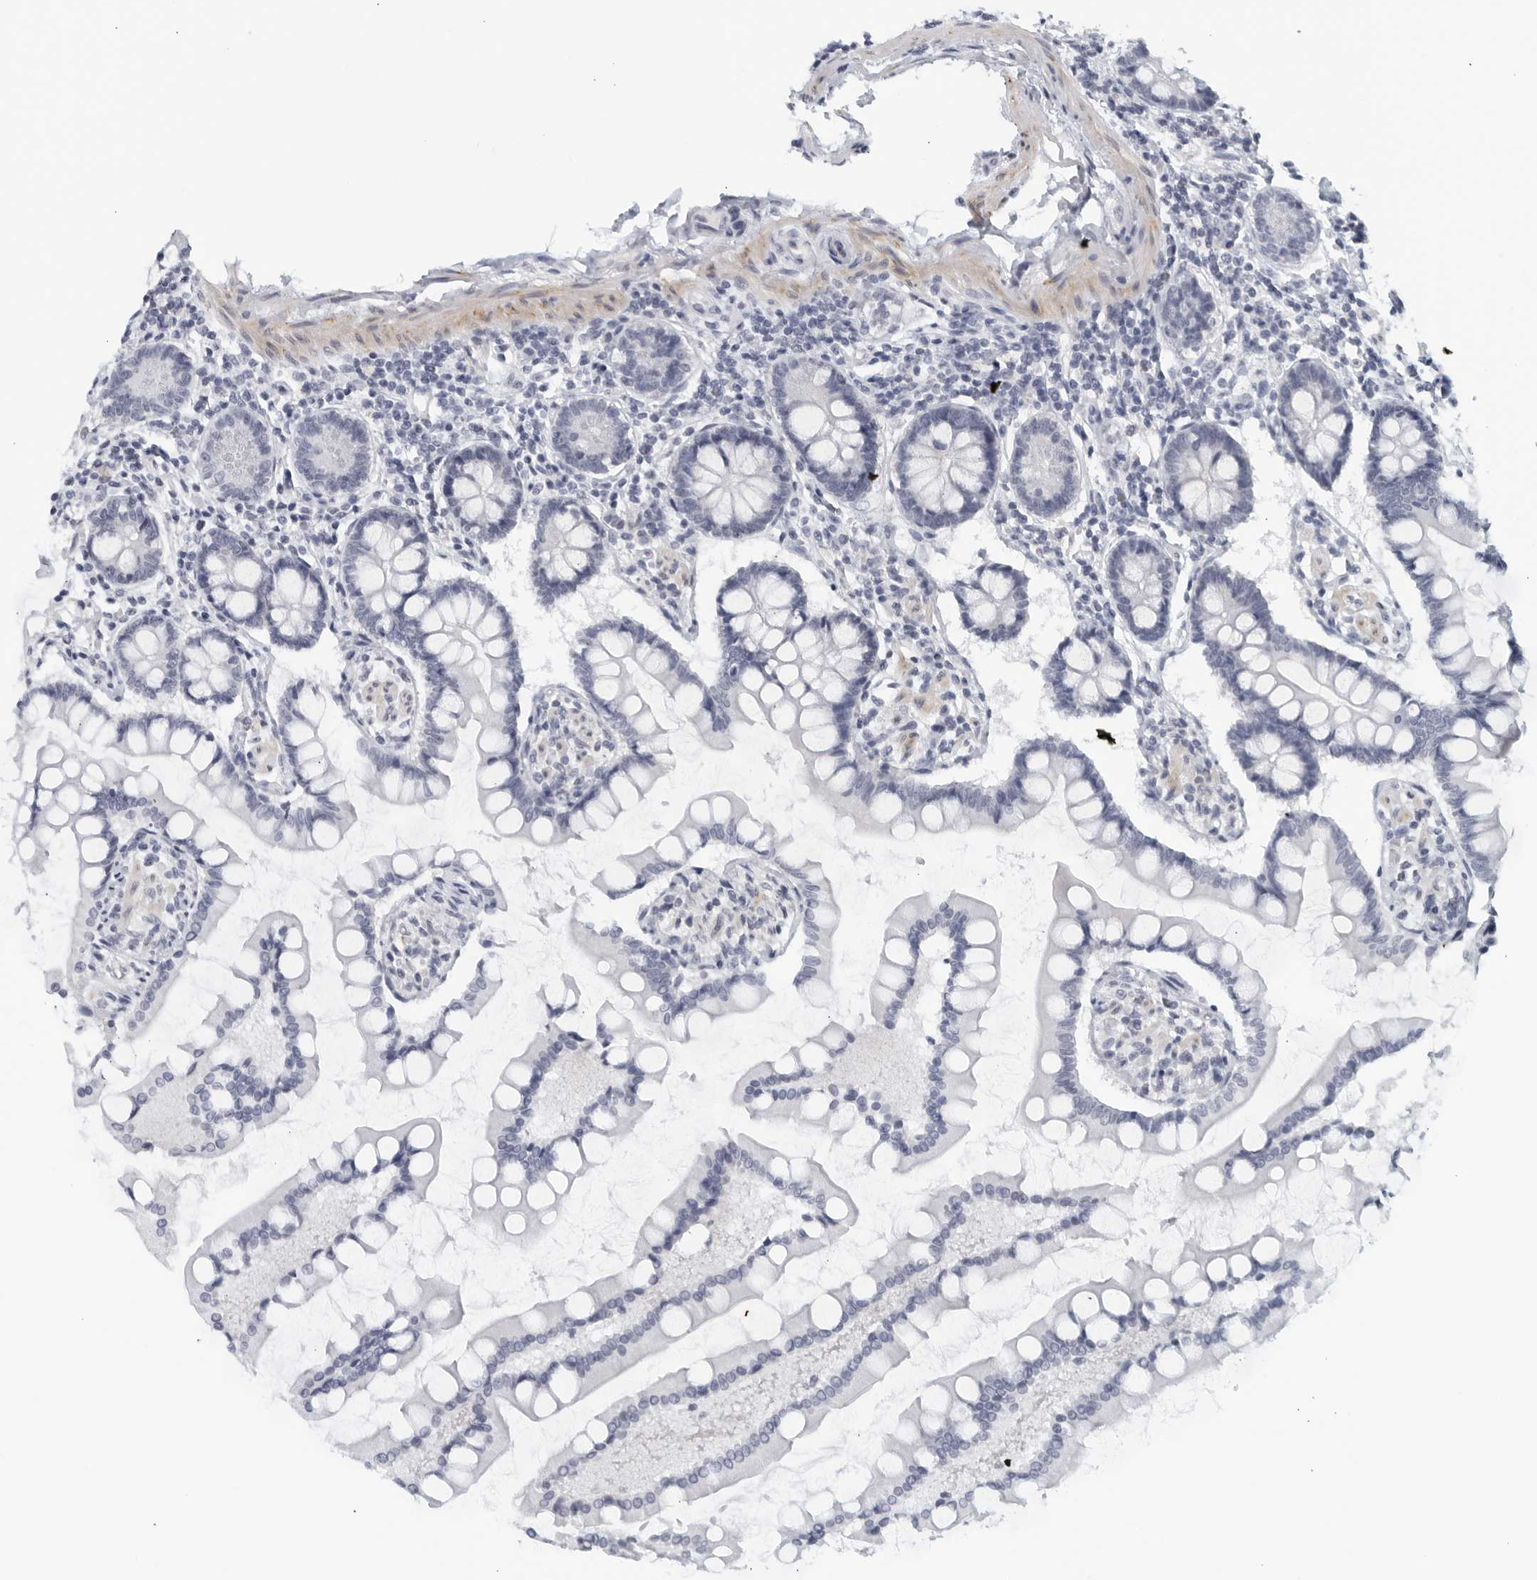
{"staining": {"intensity": "negative", "quantity": "none", "location": "none"}, "tissue": "small intestine", "cell_type": "Glandular cells", "image_type": "normal", "snomed": [{"axis": "morphology", "description": "Normal tissue, NOS"}, {"axis": "topography", "description": "Small intestine"}], "caption": "Glandular cells show no significant positivity in benign small intestine. (Brightfield microscopy of DAB IHC at high magnification).", "gene": "MATN1", "patient": {"sex": "male", "age": 41}}